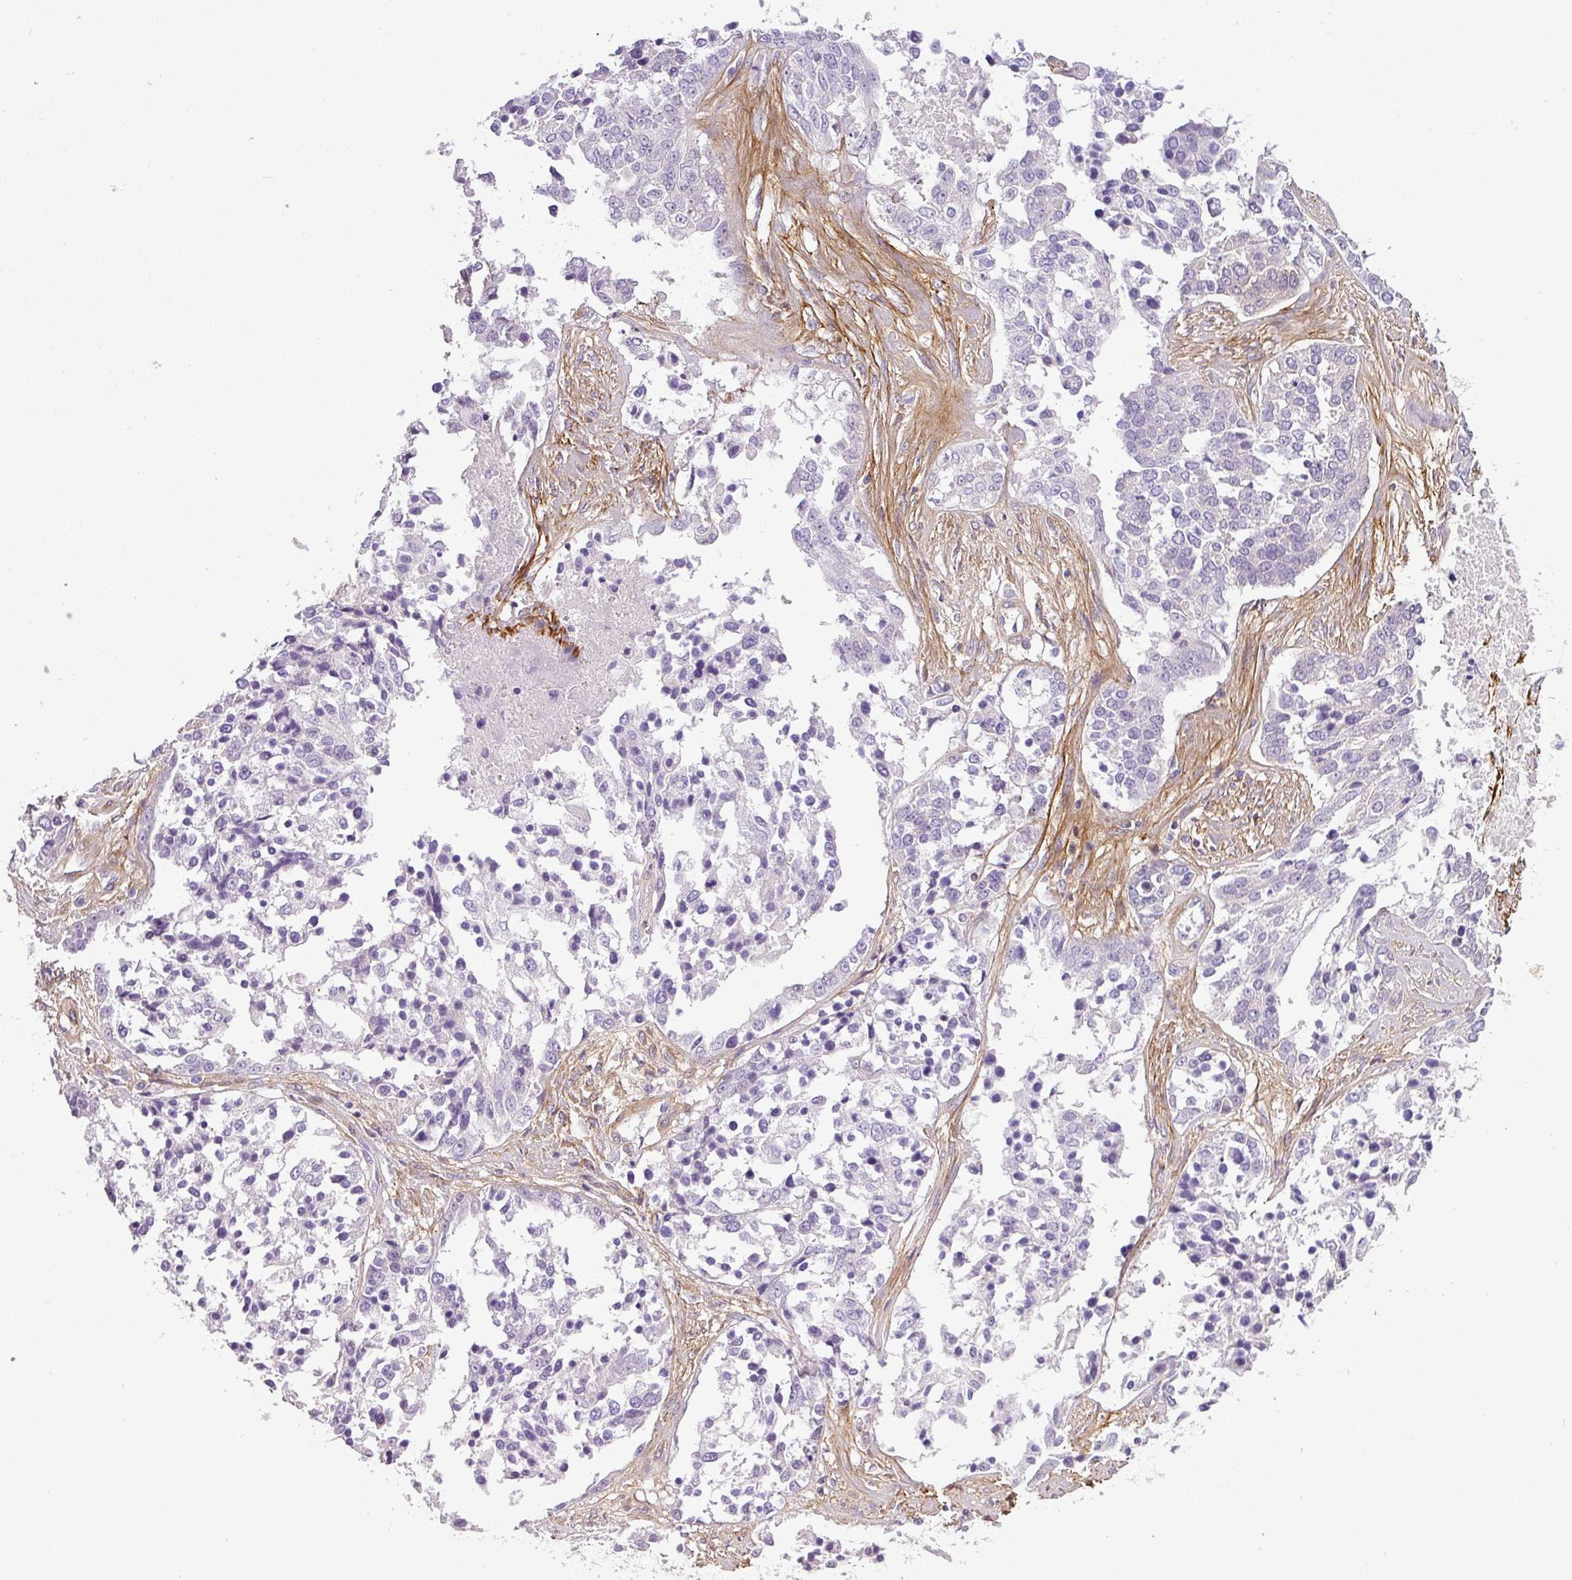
{"staining": {"intensity": "negative", "quantity": "none", "location": "none"}, "tissue": "ovarian cancer", "cell_type": "Tumor cells", "image_type": "cancer", "snomed": [{"axis": "morphology", "description": "Cystadenocarcinoma, serous, NOS"}, {"axis": "topography", "description": "Ovary"}], "caption": "Immunohistochemical staining of human ovarian cancer exhibits no significant positivity in tumor cells.", "gene": "PARD6G", "patient": {"sex": "female", "age": 44}}